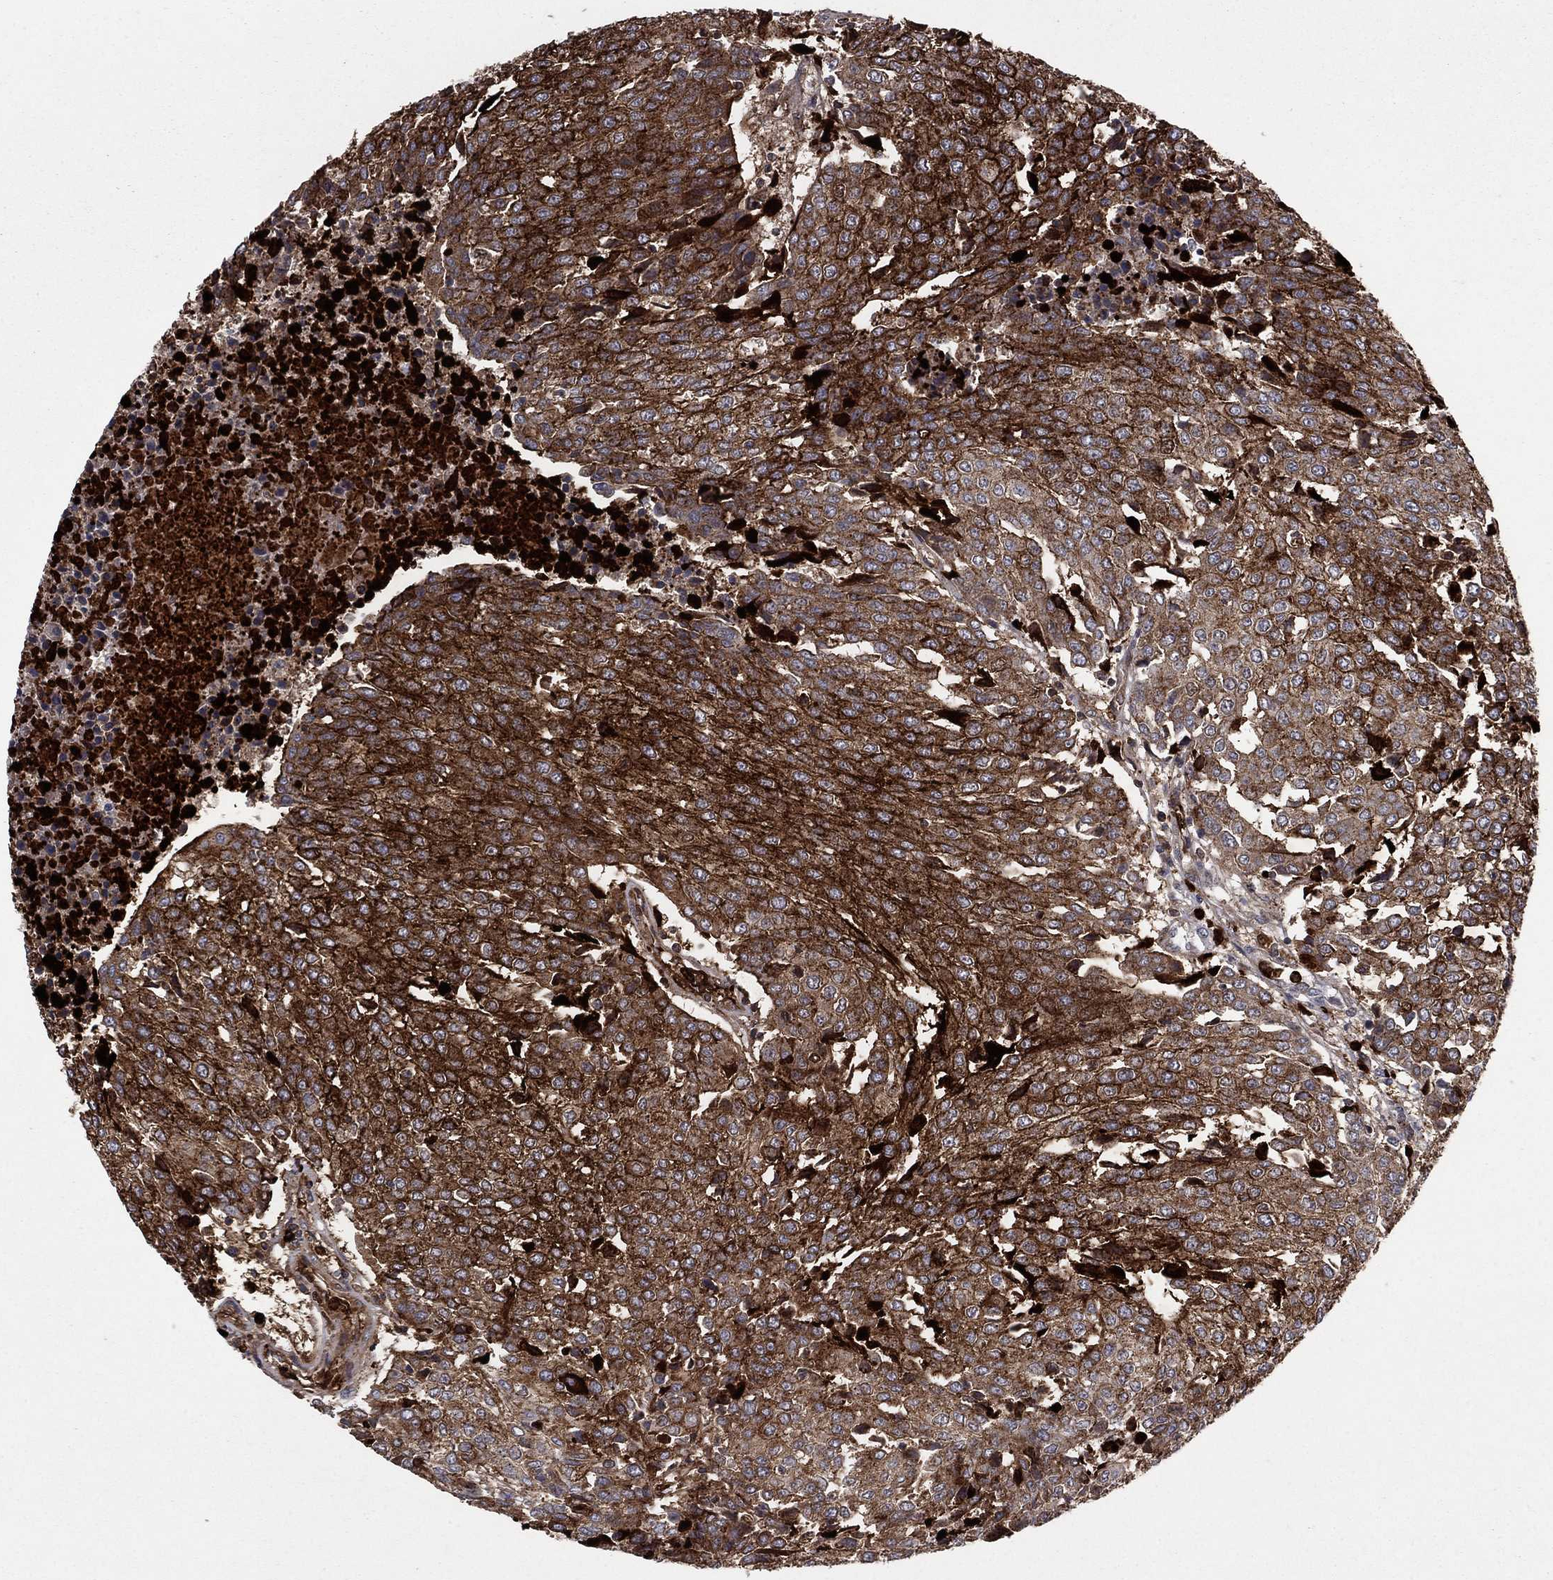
{"staining": {"intensity": "strong", "quantity": "25%-75%", "location": "cytoplasmic/membranous"}, "tissue": "urothelial cancer", "cell_type": "Tumor cells", "image_type": "cancer", "snomed": [{"axis": "morphology", "description": "Urothelial carcinoma, High grade"}, {"axis": "topography", "description": "Urinary bladder"}], "caption": "Urothelial cancer was stained to show a protein in brown. There is high levels of strong cytoplasmic/membranous staining in approximately 25%-75% of tumor cells.", "gene": "SDC1", "patient": {"sex": "female", "age": 85}}